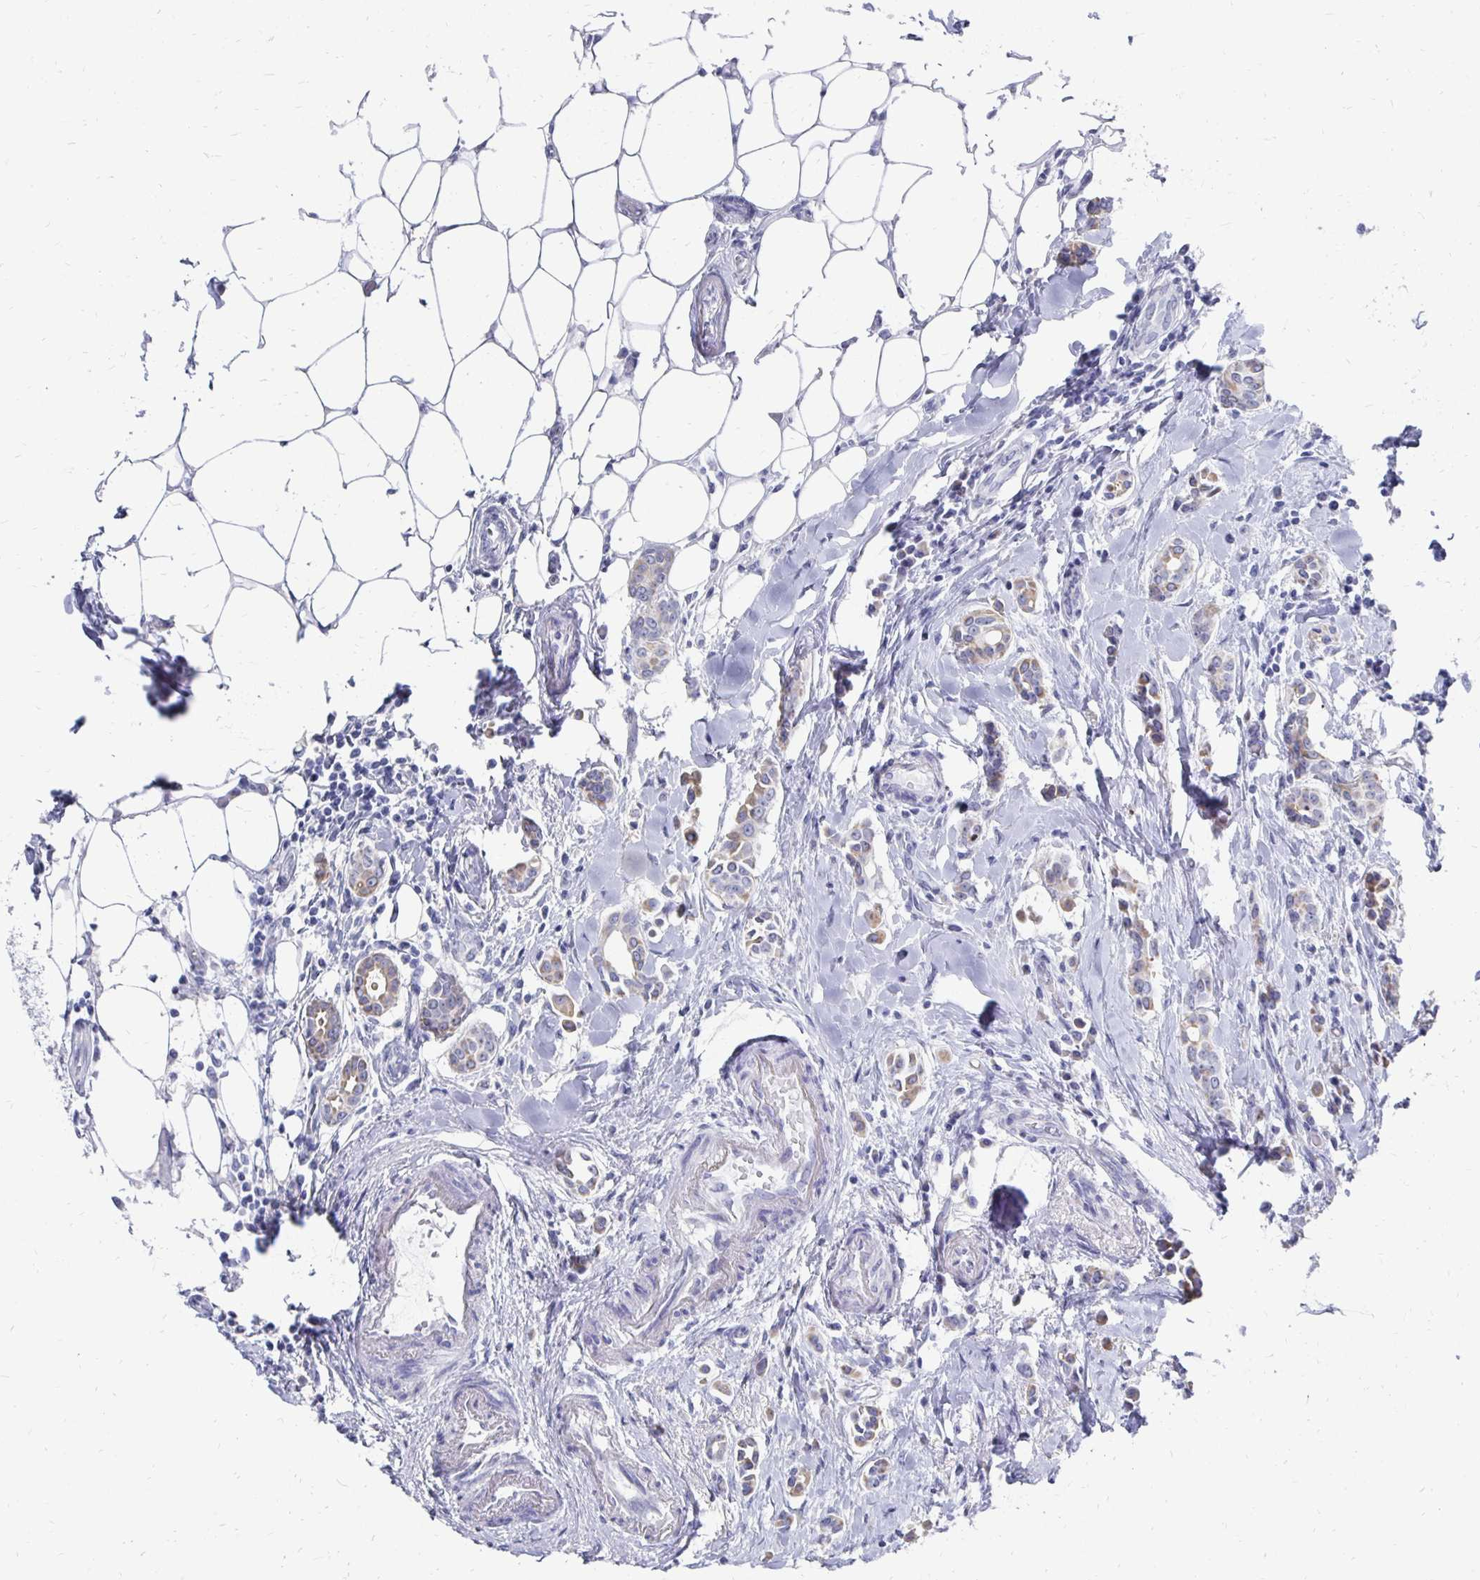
{"staining": {"intensity": "weak", "quantity": "25%-75%", "location": "cytoplasmic/membranous"}, "tissue": "breast cancer", "cell_type": "Tumor cells", "image_type": "cancer", "snomed": [{"axis": "morphology", "description": "Duct carcinoma"}, {"axis": "topography", "description": "Breast"}], "caption": "Tumor cells display weak cytoplasmic/membranous staining in approximately 25%-75% of cells in breast cancer (invasive ductal carcinoma). Nuclei are stained in blue.", "gene": "SYCP3", "patient": {"sex": "female", "age": 64}}